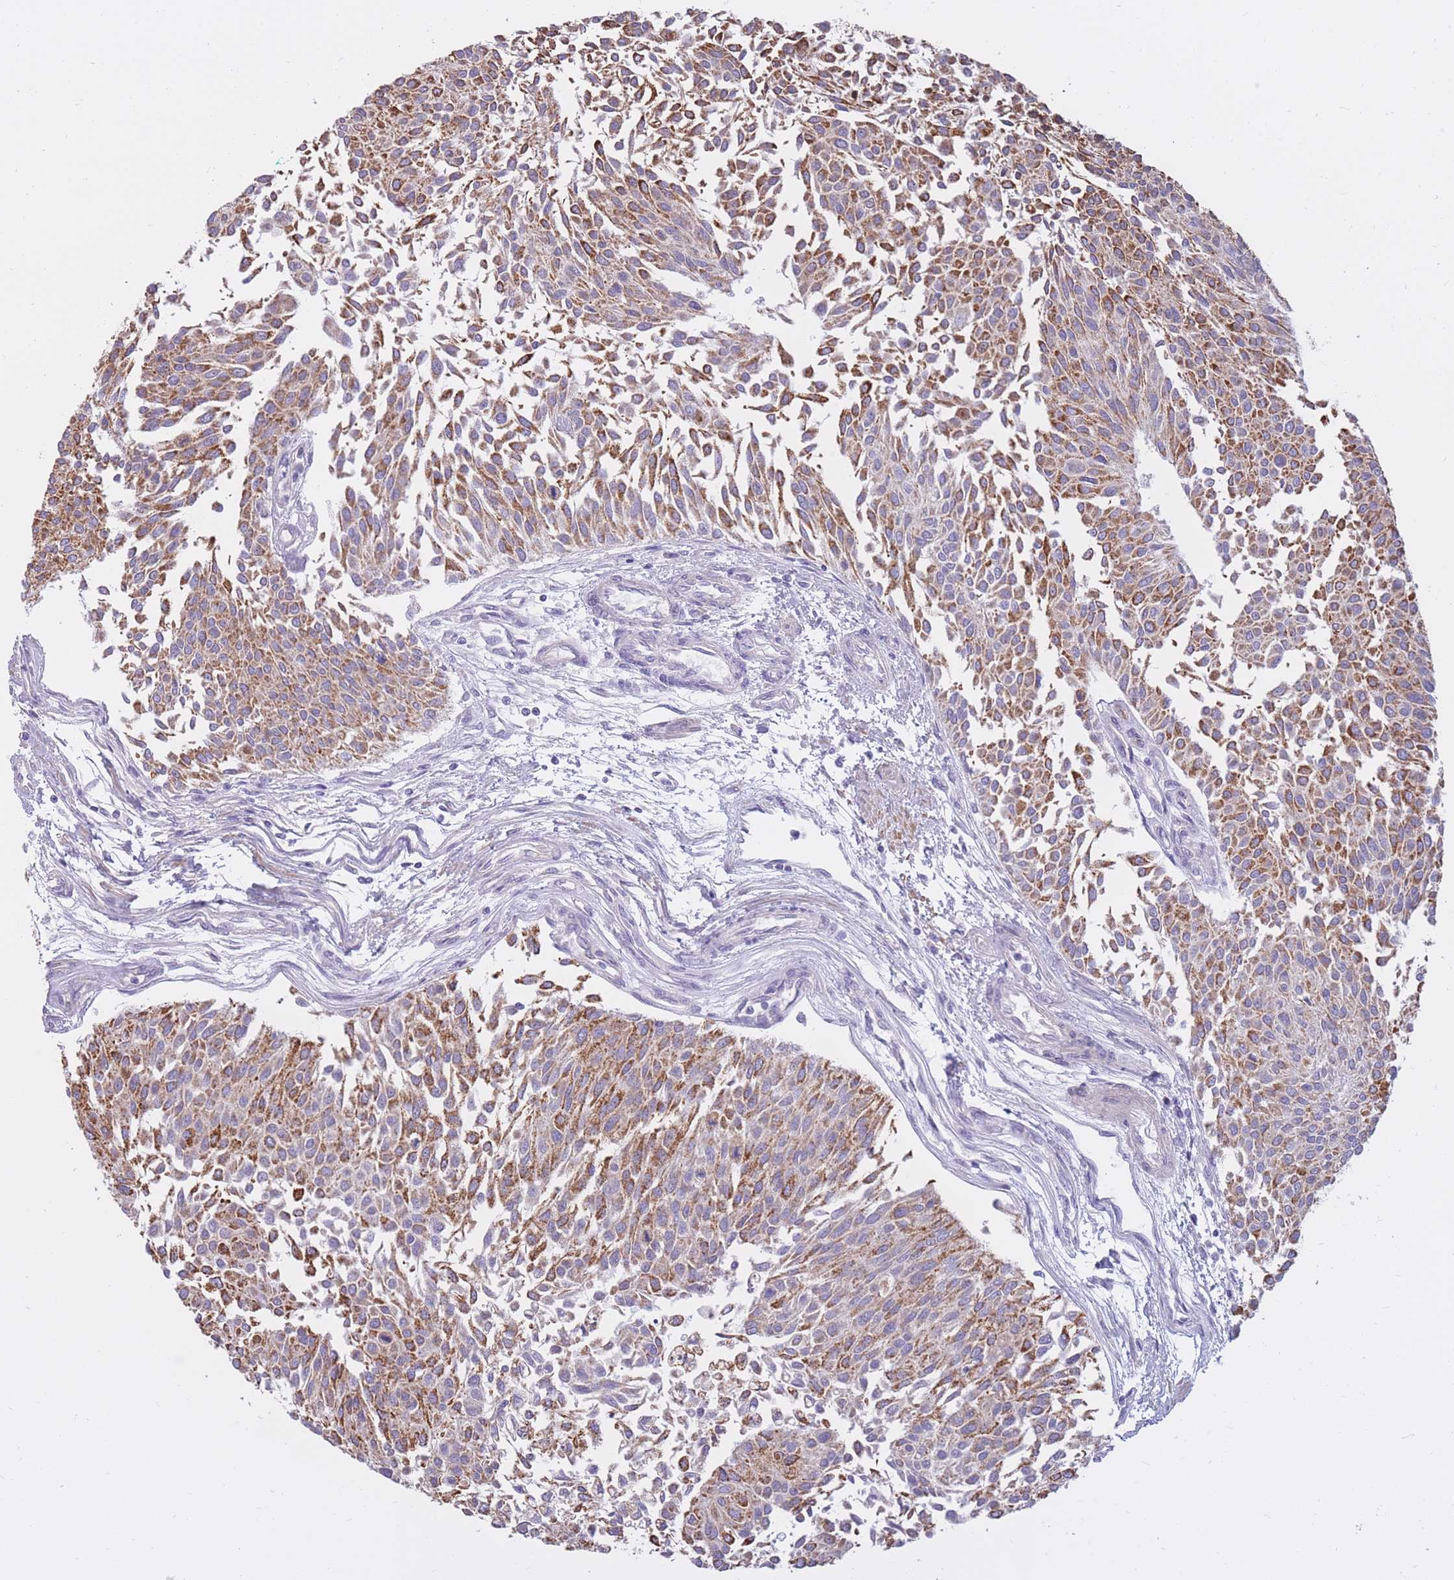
{"staining": {"intensity": "moderate", "quantity": ">75%", "location": "cytoplasmic/membranous"}, "tissue": "urothelial cancer", "cell_type": "Tumor cells", "image_type": "cancer", "snomed": [{"axis": "morphology", "description": "Urothelial carcinoma, NOS"}, {"axis": "topography", "description": "Urinary bladder"}], "caption": "Immunohistochemistry staining of transitional cell carcinoma, which shows medium levels of moderate cytoplasmic/membranous expression in approximately >75% of tumor cells indicating moderate cytoplasmic/membranous protein staining. The staining was performed using DAB (brown) for protein detection and nuclei were counterstained in hematoxylin (blue).", "gene": "RNF170", "patient": {"sex": "male", "age": 55}}